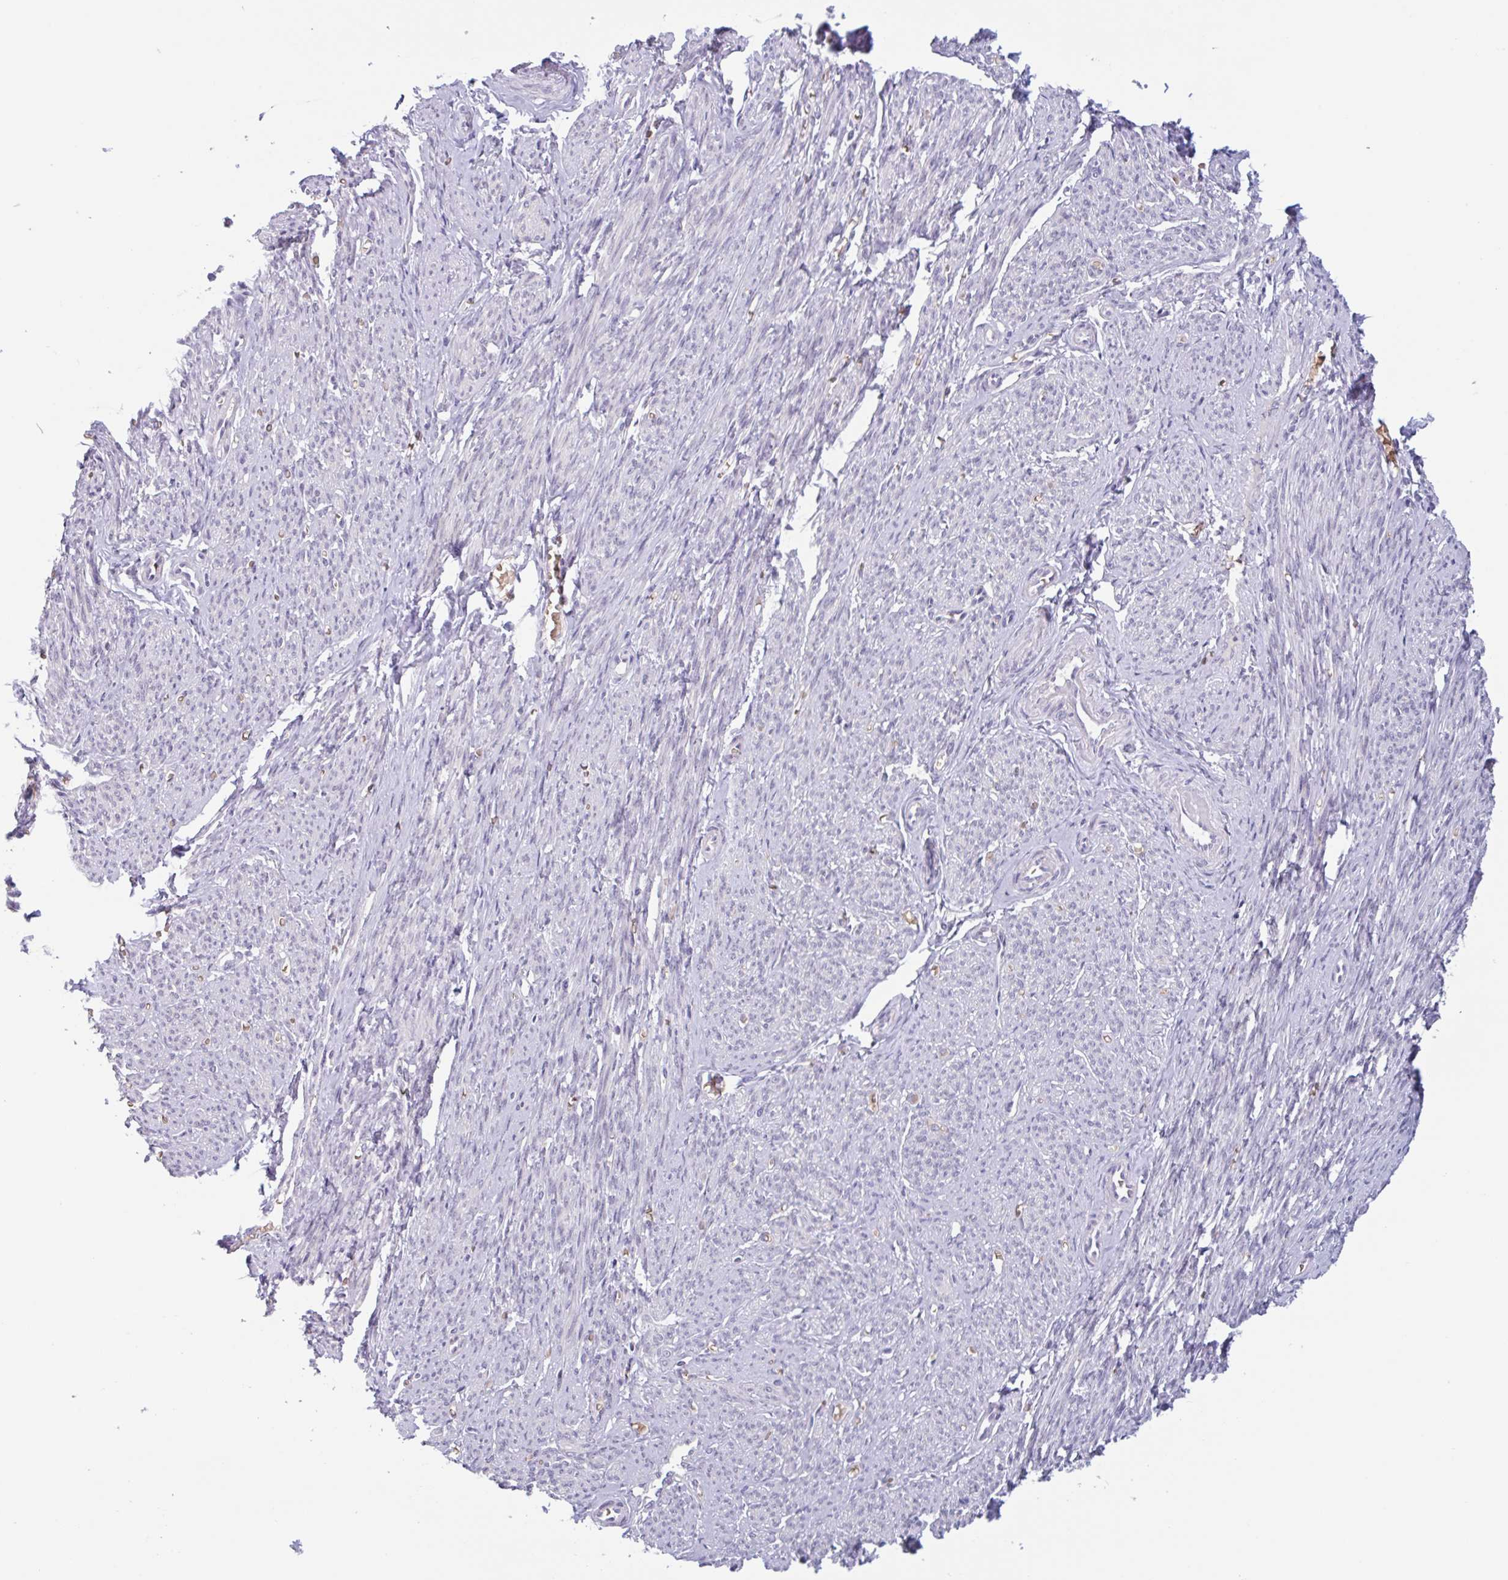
{"staining": {"intensity": "negative", "quantity": "none", "location": "none"}, "tissue": "smooth muscle", "cell_type": "Smooth muscle cells", "image_type": "normal", "snomed": [{"axis": "morphology", "description": "Normal tissue, NOS"}, {"axis": "topography", "description": "Smooth muscle"}], "caption": "Immunohistochemistry micrograph of normal human smooth muscle stained for a protein (brown), which exhibits no expression in smooth muscle cells. (Stains: DAB (3,3'-diaminobenzidine) immunohistochemistry with hematoxylin counter stain, Microscopy: brightfield microscopy at high magnification).", "gene": "RHAG", "patient": {"sex": "female", "age": 65}}